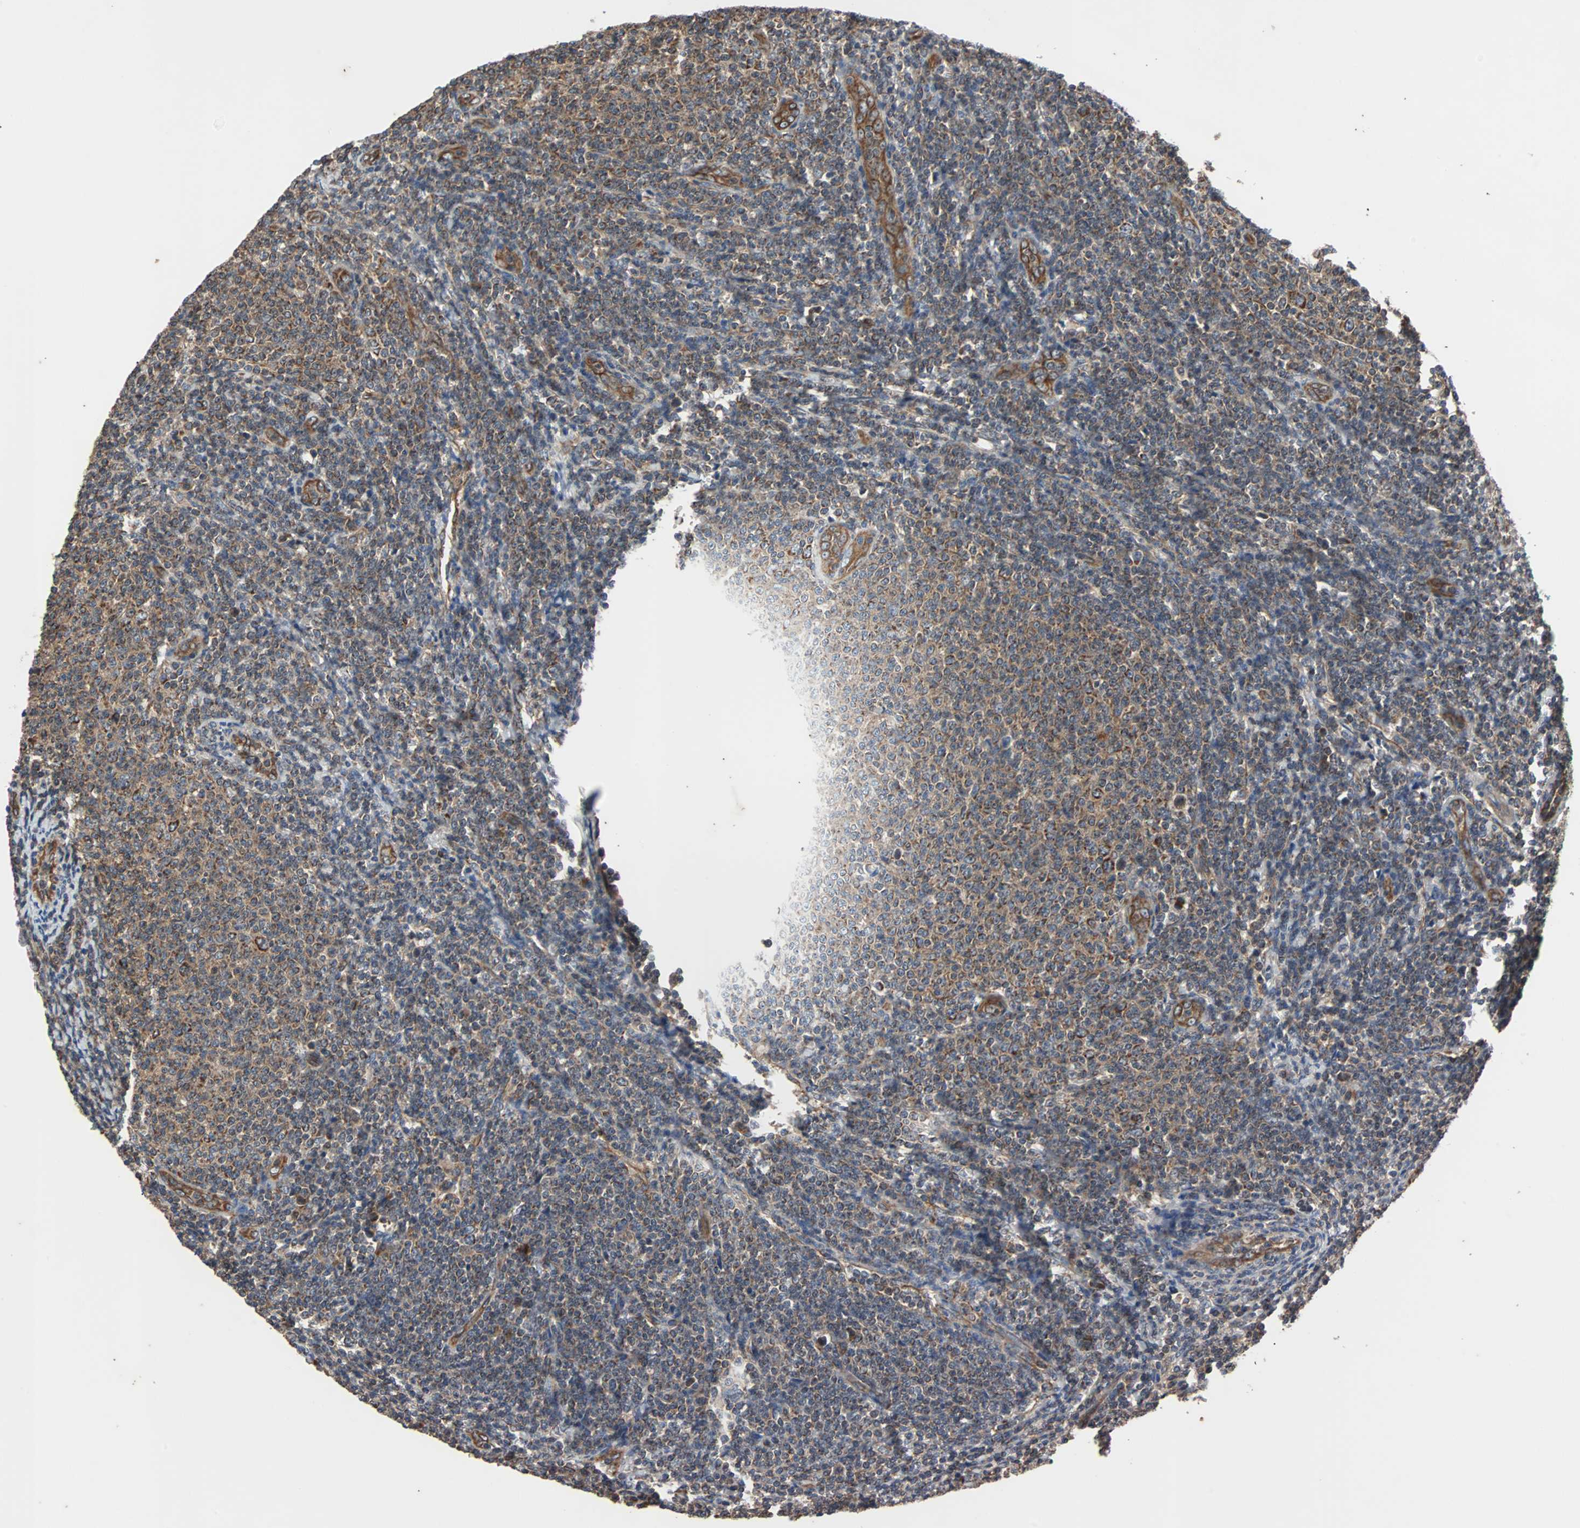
{"staining": {"intensity": "moderate", "quantity": "25%-75%", "location": "cytoplasmic/membranous"}, "tissue": "lymphoma", "cell_type": "Tumor cells", "image_type": "cancer", "snomed": [{"axis": "morphology", "description": "Malignant lymphoma, non-Hodgkin's type, Low grade"}, {"axis": "topography", "description": "Lymph node"}], "caption": "Tumor cells demonstrate medium levels of moderate cytoplasmic/membranous staining in approximately 25%-75% of cells in malignant lymphoma, non-Hodgkin's type (low-grade). (Brightfield microscopy of DAB IHC at high magnification).", "gene": "ACTR3", "patient": {"sex": "male", "age": 66}}